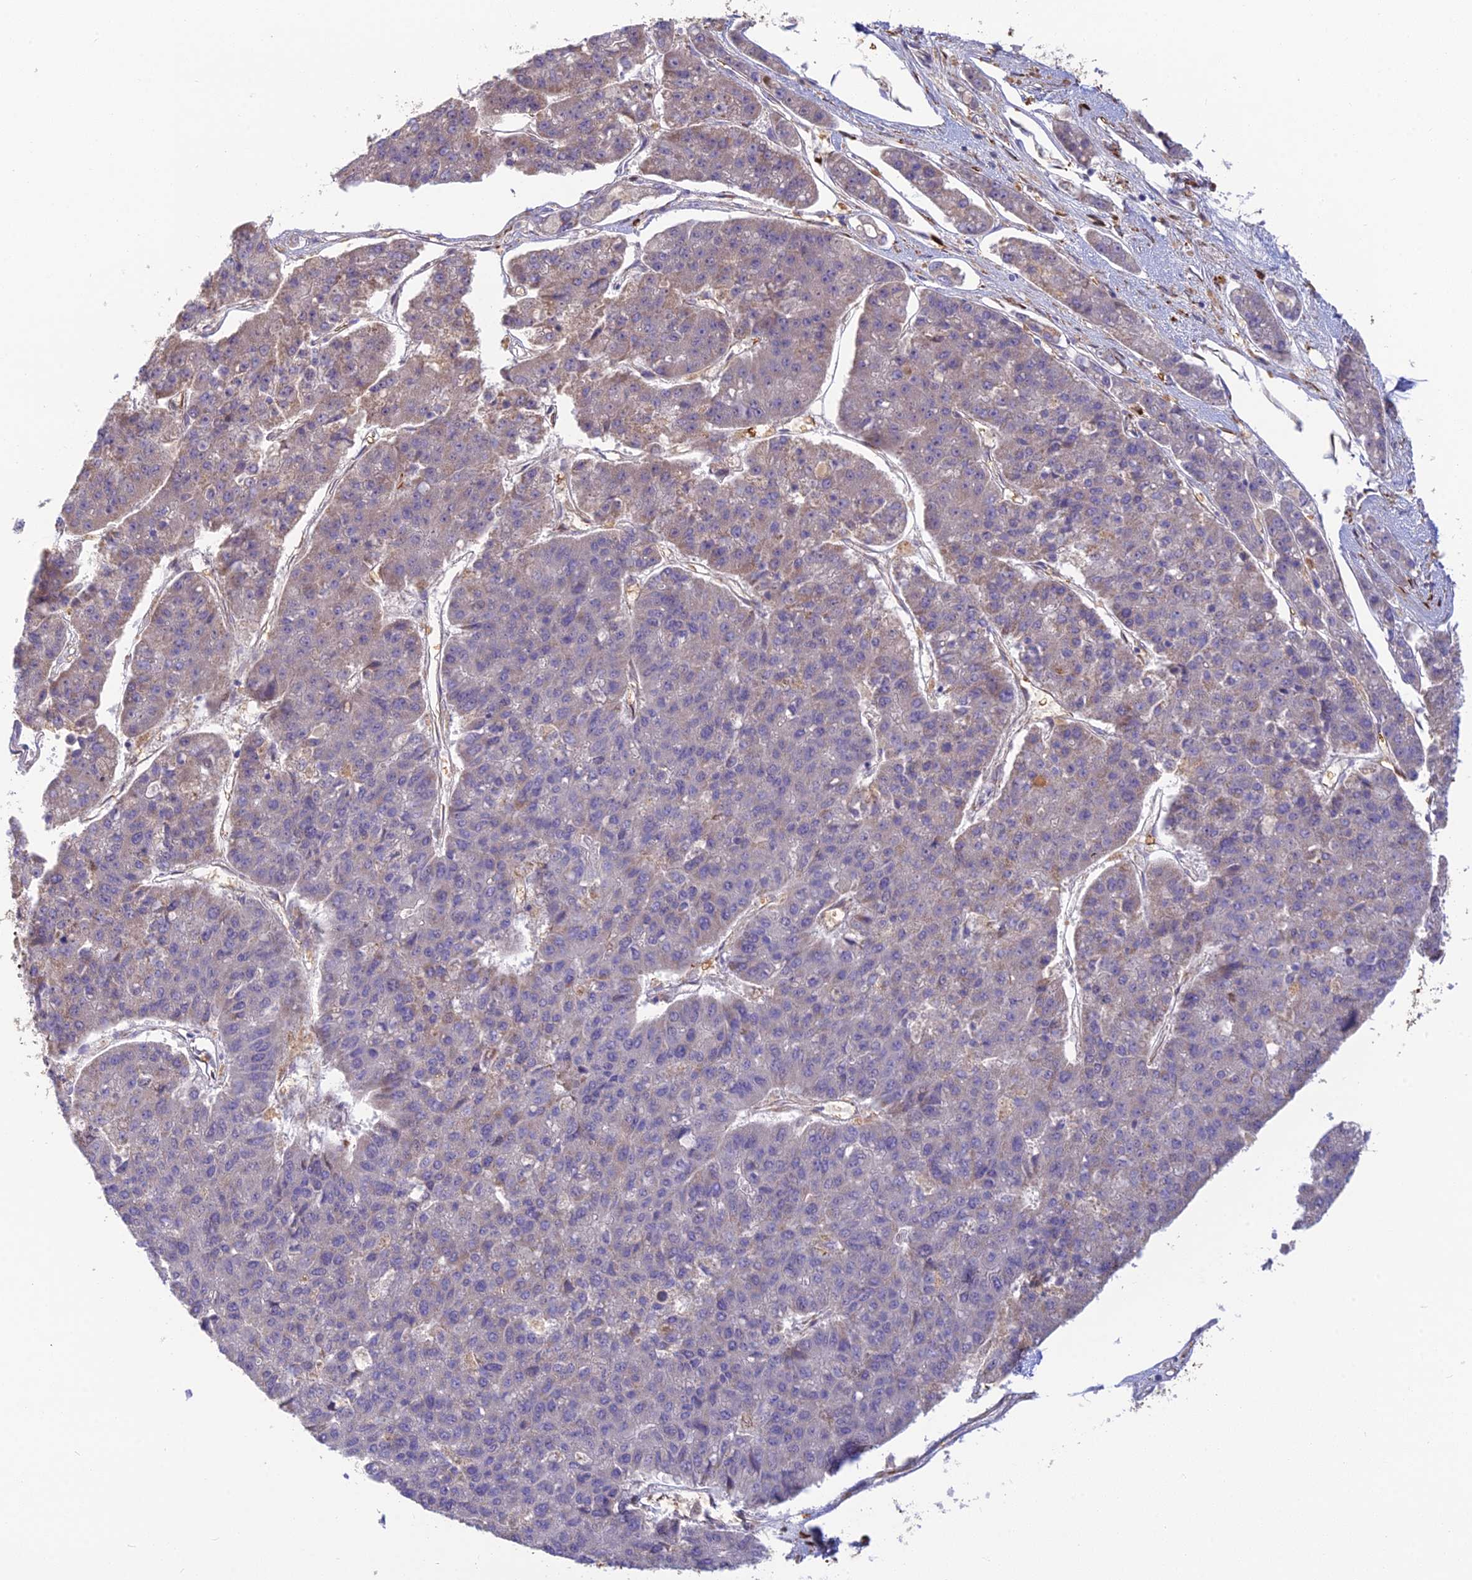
{"staining": {"intensity": "negative", "quantity": "none", "location": "none"}, "tissue": "pancreatic cancer", "cell_type": "Tumor cells", "image_type": "cancer", "snomed": [{"axis": "morphology", "description": "Adenocarcinoma, NOS"}, {"axis": "topography", "description": "Pancreas"}], "caption": "Tumor cells are negative for protein expression in human pancreatic cancer (adenocarcinoma). Brightfield microscopy of immunohistochemistry stained with DAB (3,3'-diaminobenzidine) (brown) and hematoxylin (blue), captured at high magnification.", "gene": "UFSP2", "patient": {"sex": "male", "age": 50}}